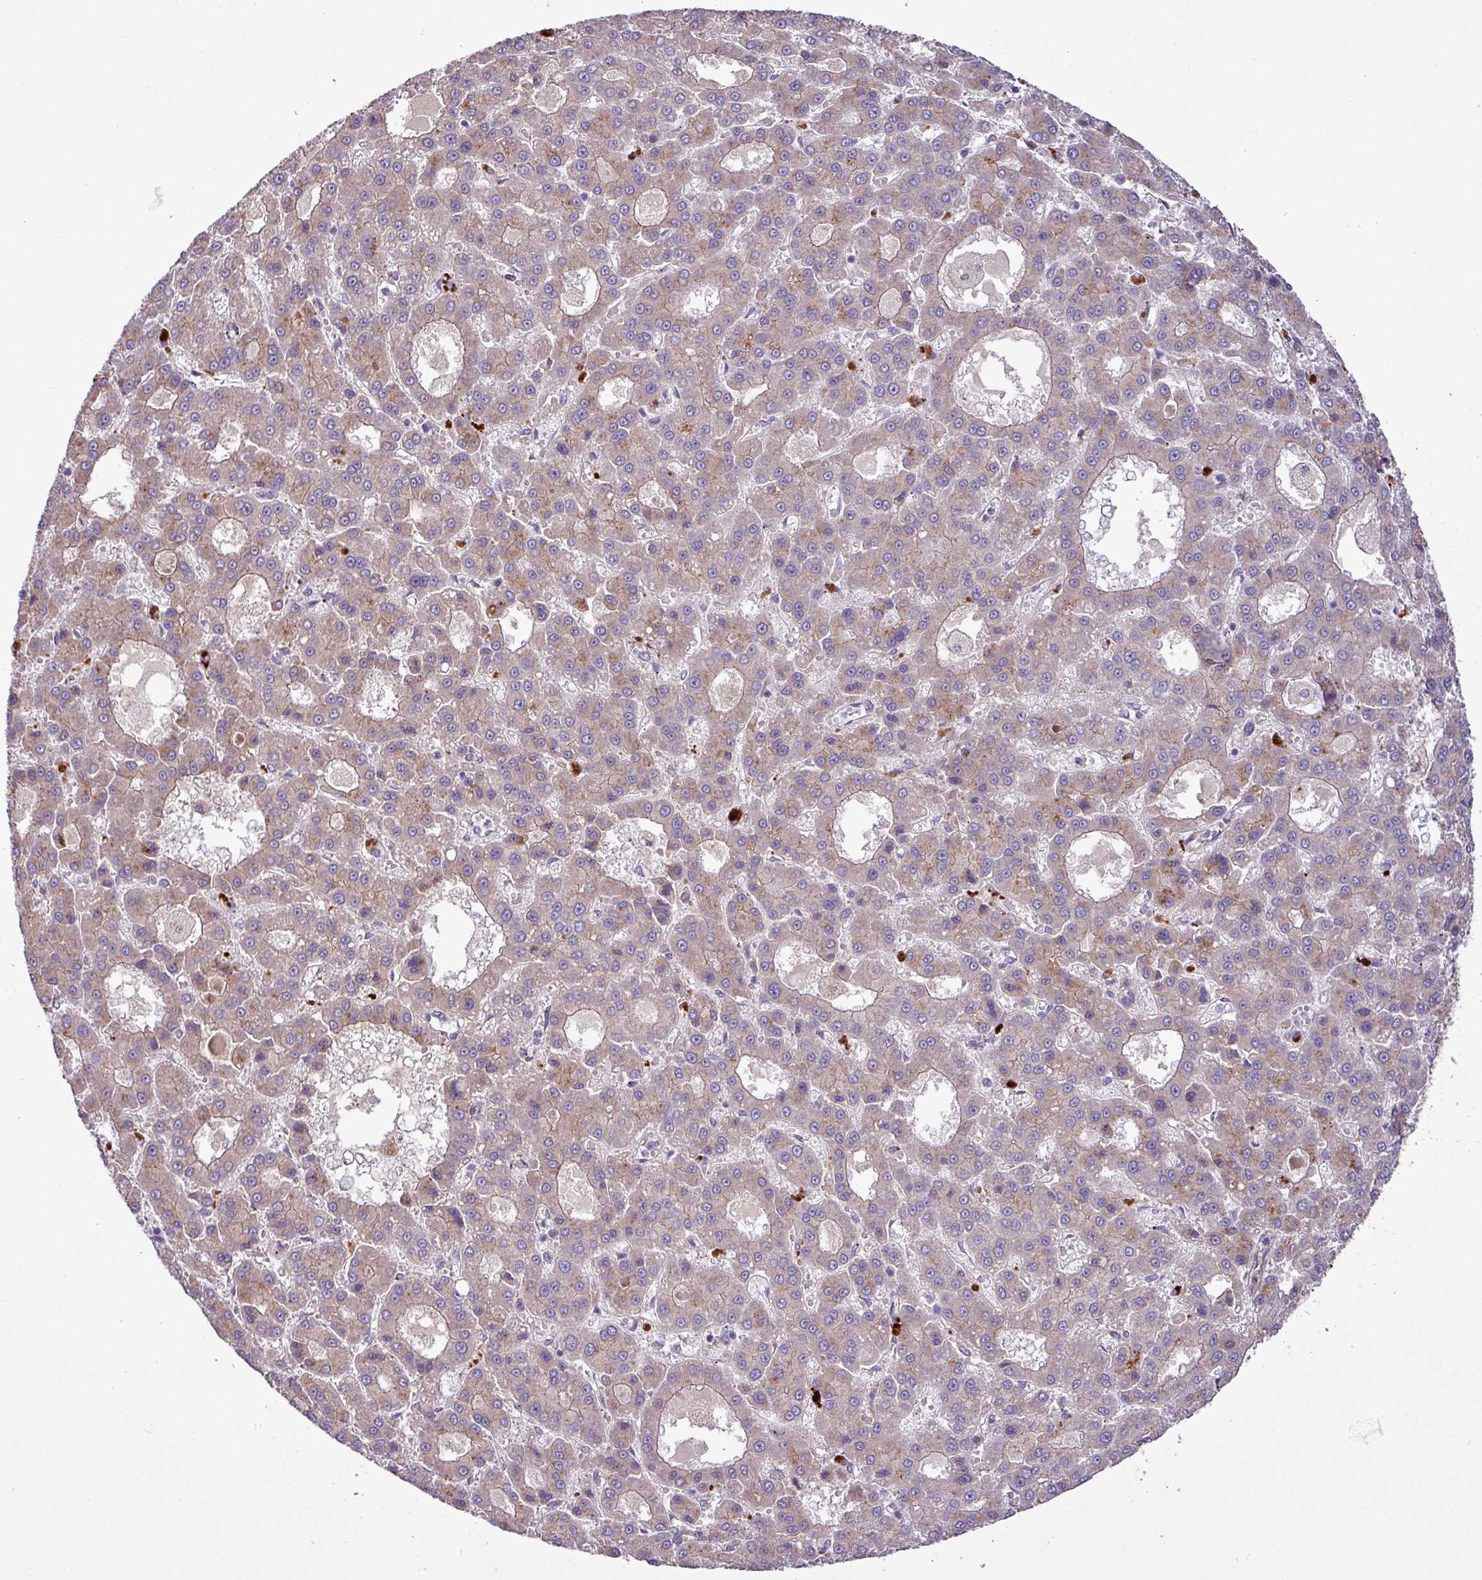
{"staining": {"intensity": "weak", "quantity": ">75%", "location": "cytoplasmic/membranous"}, "tissue": "liver cancer", "cell_type": "Tumor cells", "image_type": "cancer", "snomed": [{"axis": "morphology", "description": "Carcinoma, Hepatocellular, NOS"}, {"axis": "topography", "description": "Liver"}], "caption": "The histopathology image shows immunohistochemical staining of liver cancer (hepatocellular carcinoma). There is weak cytoplasmic/membranous expression is identified in about >75% of tumor cells. The protein of interest is shown in brown color, while the nuclei are stained blue.", "gene": "XIAP", "patient": {"sex": "male", "age": 70}}